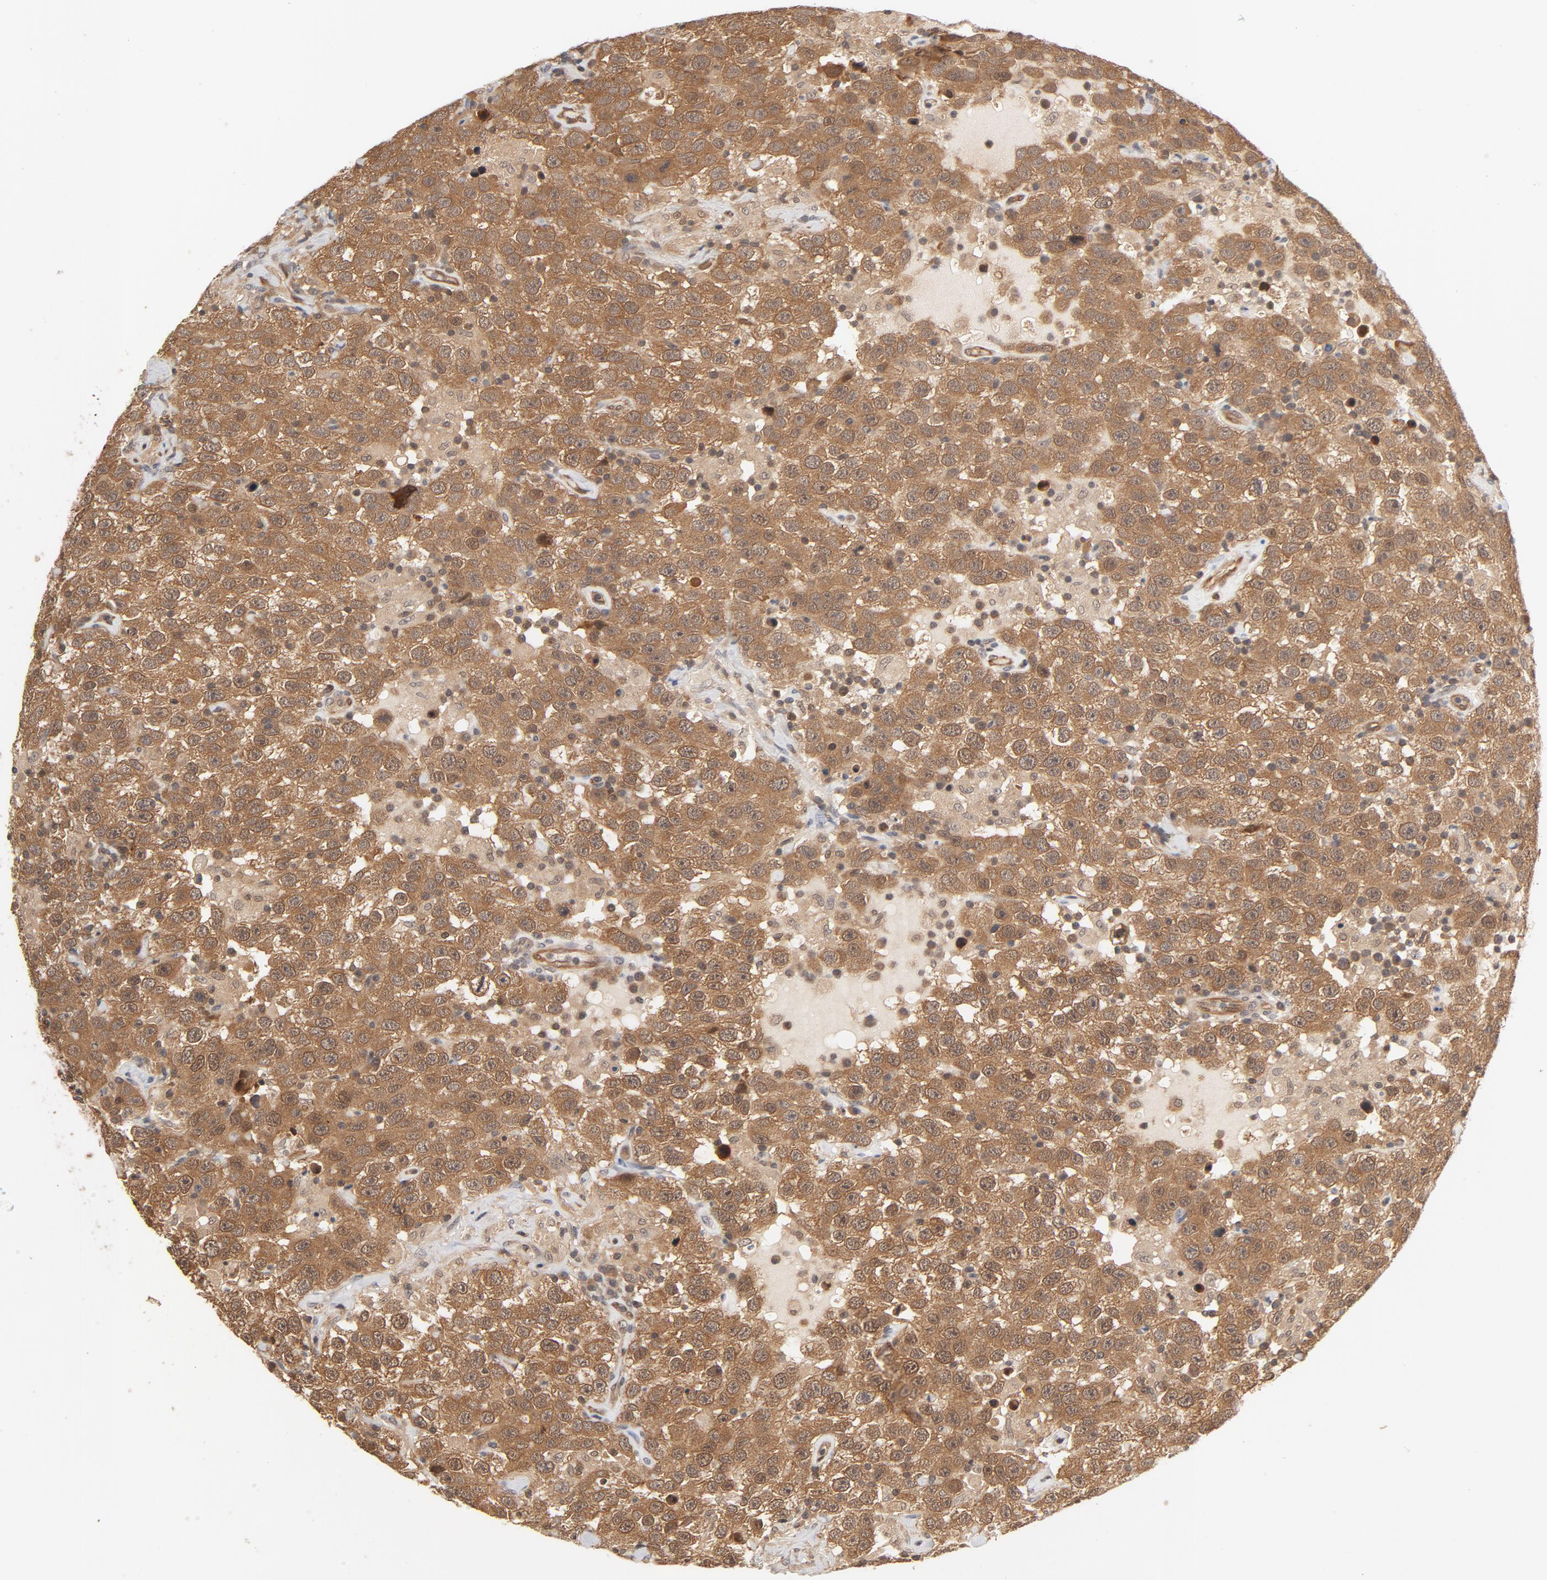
{"staining": {"intensity": "moderate", "quantity": ">75%", "location": "cytoplasmic/membranous"}, "tissue": "testis cancer", "cell_type": "Tumor cells", "image_type": "cancer", "snomed": [{"axis": "morphology", "description": "Seminoma, NOS"}, {"axis": "topography", "description": "Testis"}], "caption": "Immunohistochemistry photomicrograph of testis seminoma stained for a protein (brown), which displays medium levels of moderate cytoplasmic/membranous positivity in about >75% of tumor cells.", "gene": "CDC37", "patient": {"sex": "male", "age": 41}}